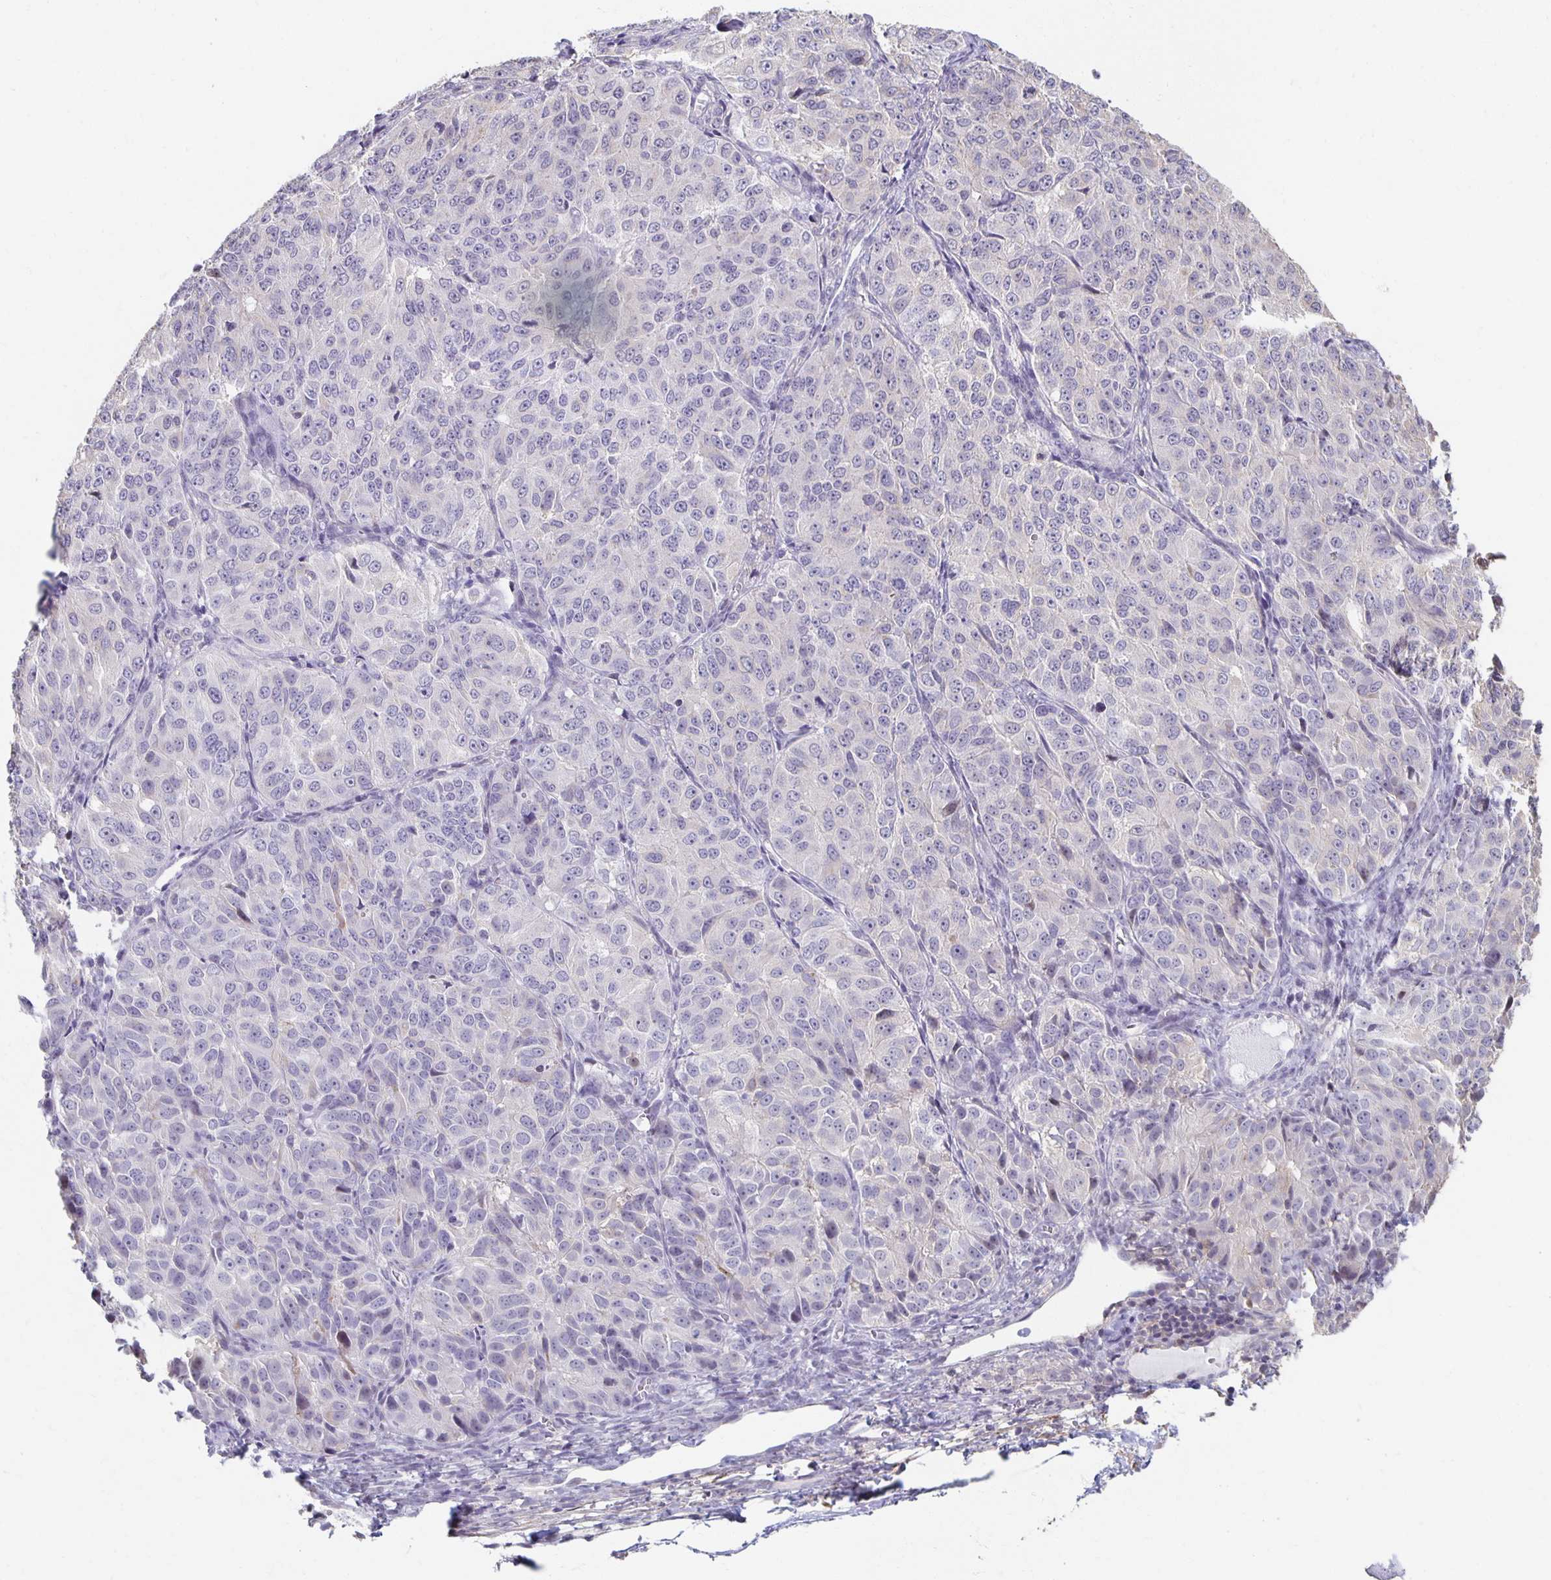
{"staining": {"intensity": "negative", "quantity": "none", "location": "none"}, "tissue": "ovarian cancer", "cell_type": "Tumor cells", "image_type": "cancer", "snomed": [{"axis": "morphology", "description": "Carcinoma, endometroid"}, {"axis": "topography", "description": "Ovary"}], "caption": "High magnification brightfield microscopy of ovarian cancer stained with DAB (3,3'-diaminobenzidine) (brown) and counterstained with hematoxylin (blue): tumor cells show no significant staining.", "gene": "ZNF692", "patient": {"sex": "female", "age": 51}}